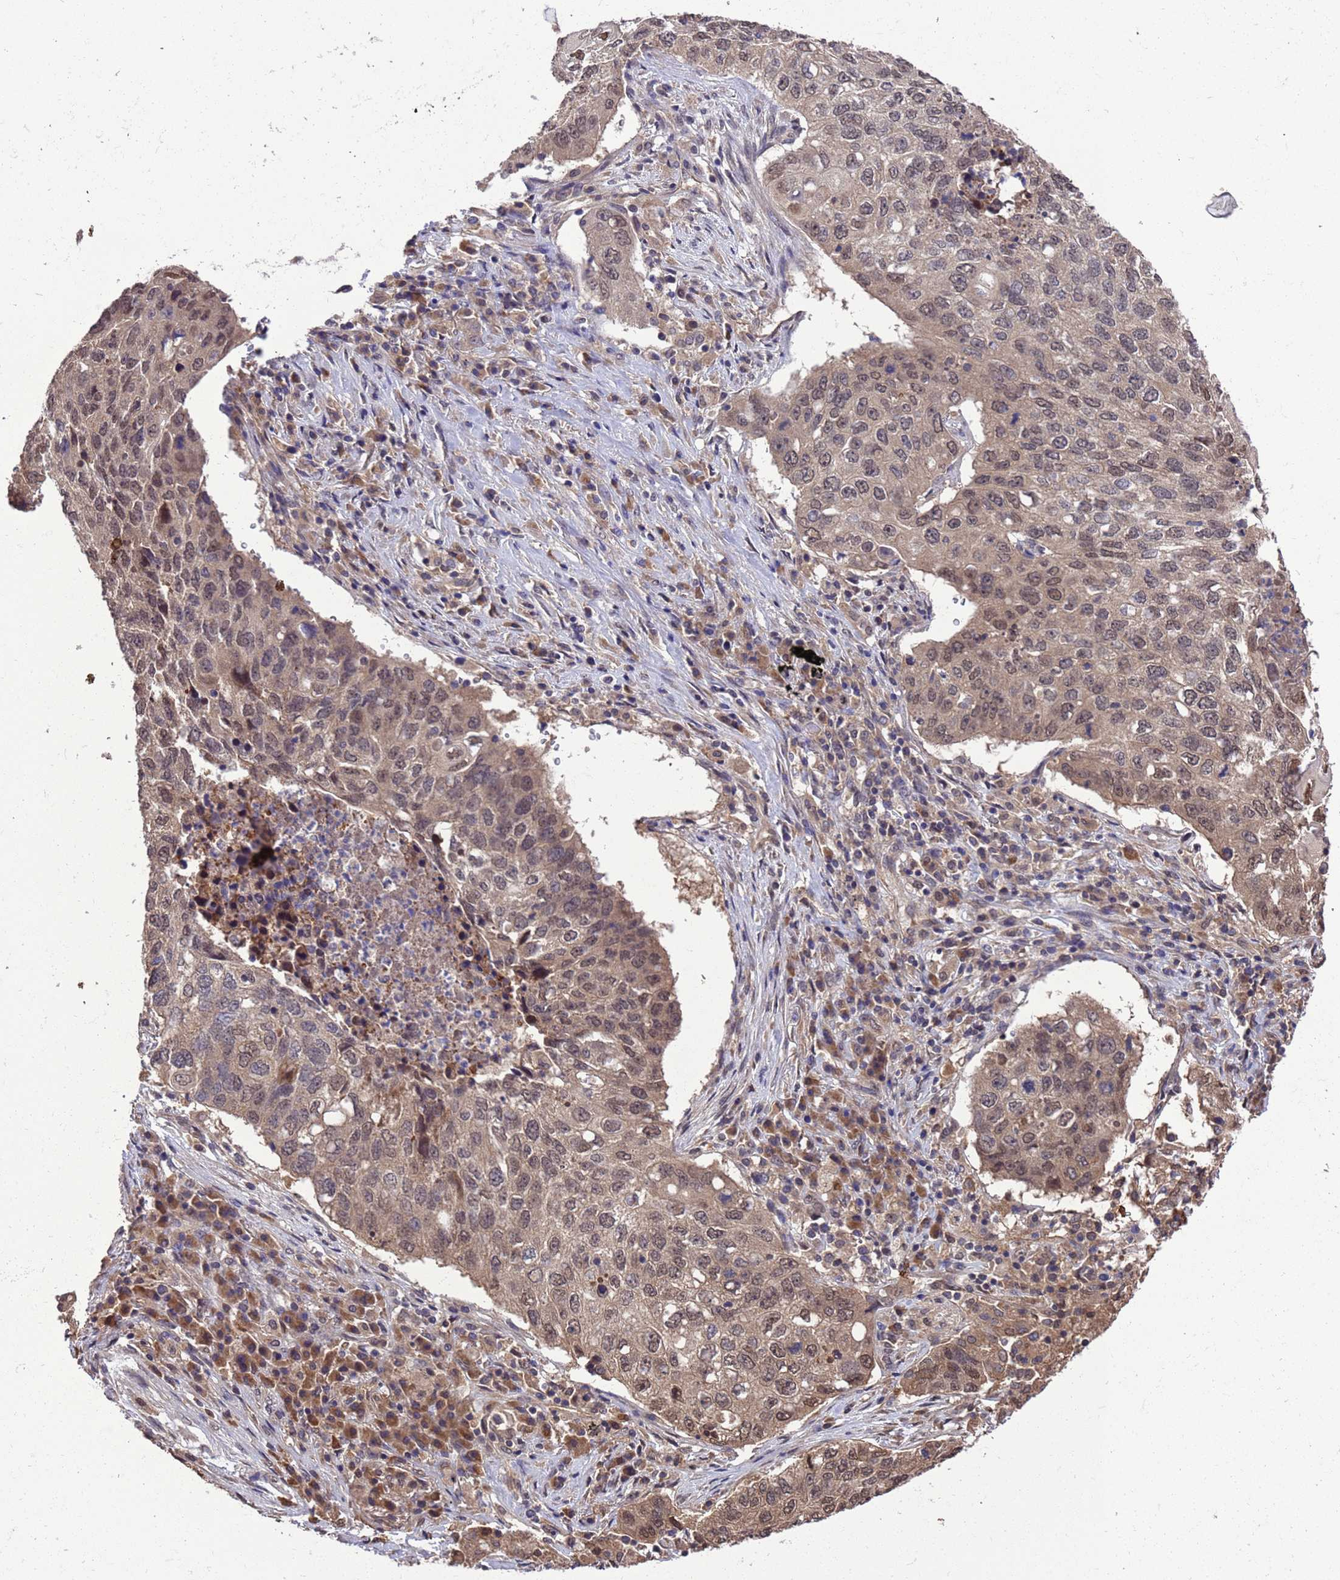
{"staining": {"intensity": "weak", "quantity": ">75%", "location": "cytoplasmic/membranous,nuclear"}, "tissue": "lung cancer", "cell_type": "Tumor cells", "image_type": "cancer", "snomed": [{"axis": "morphology", "description": "Squamous cell carcinoma, NOS"}, {"axis": "topography", "description": "Lung"}], "caption": "The image demonstrates immunohistochemical staining of lung cancer (squamous cell carcinoma). There is weak cytoplasmic/membranous and nuclear positivity is seen in approximately >75% of tumor cells.", "gene": "ZFP69B", "patient": {"sex": "female", "age": 63}}